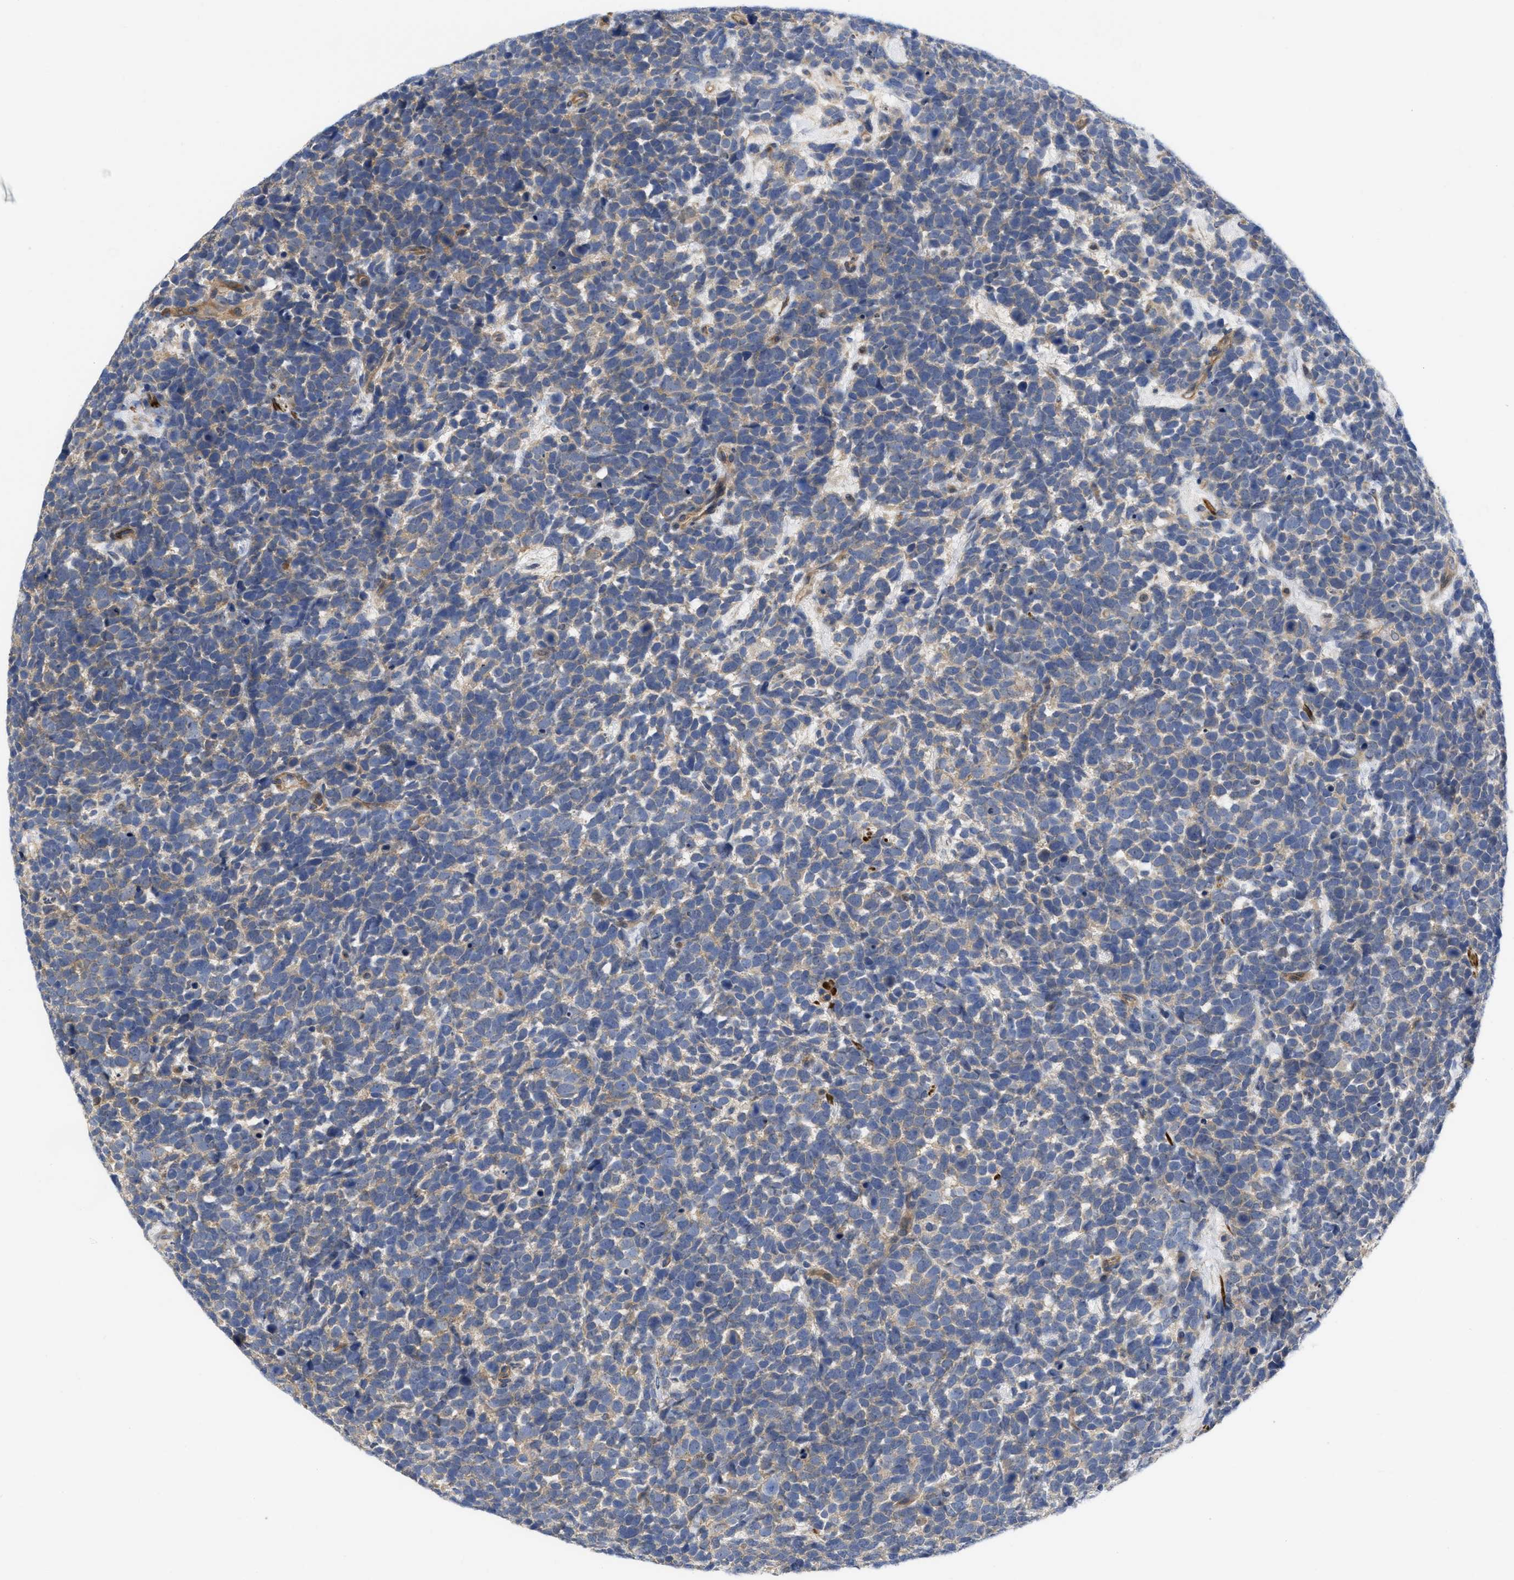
{"staining": {"intensity": "weak", "quantity": ">75%", "location": "cytoplasmic/membranous"}, "tissue": "urothelial cancer", "cell_type": "Tumor cells", "image_type": "cancer", "snomed": [{"axis": "morphology", "description": "Urothelial carcinoma, High grade"}, {"axis": "topography", "description": "Urinary bladder"}], "caption": "This photomicrograph demonstrates immunohistochemistry staining of human urothelial cancer, with low weak cytoplasmic/membranous positivity in about >75% of tumor cells.", "gene": "ARHGEF26", "patient": {"sex": "female", "age": 82}}